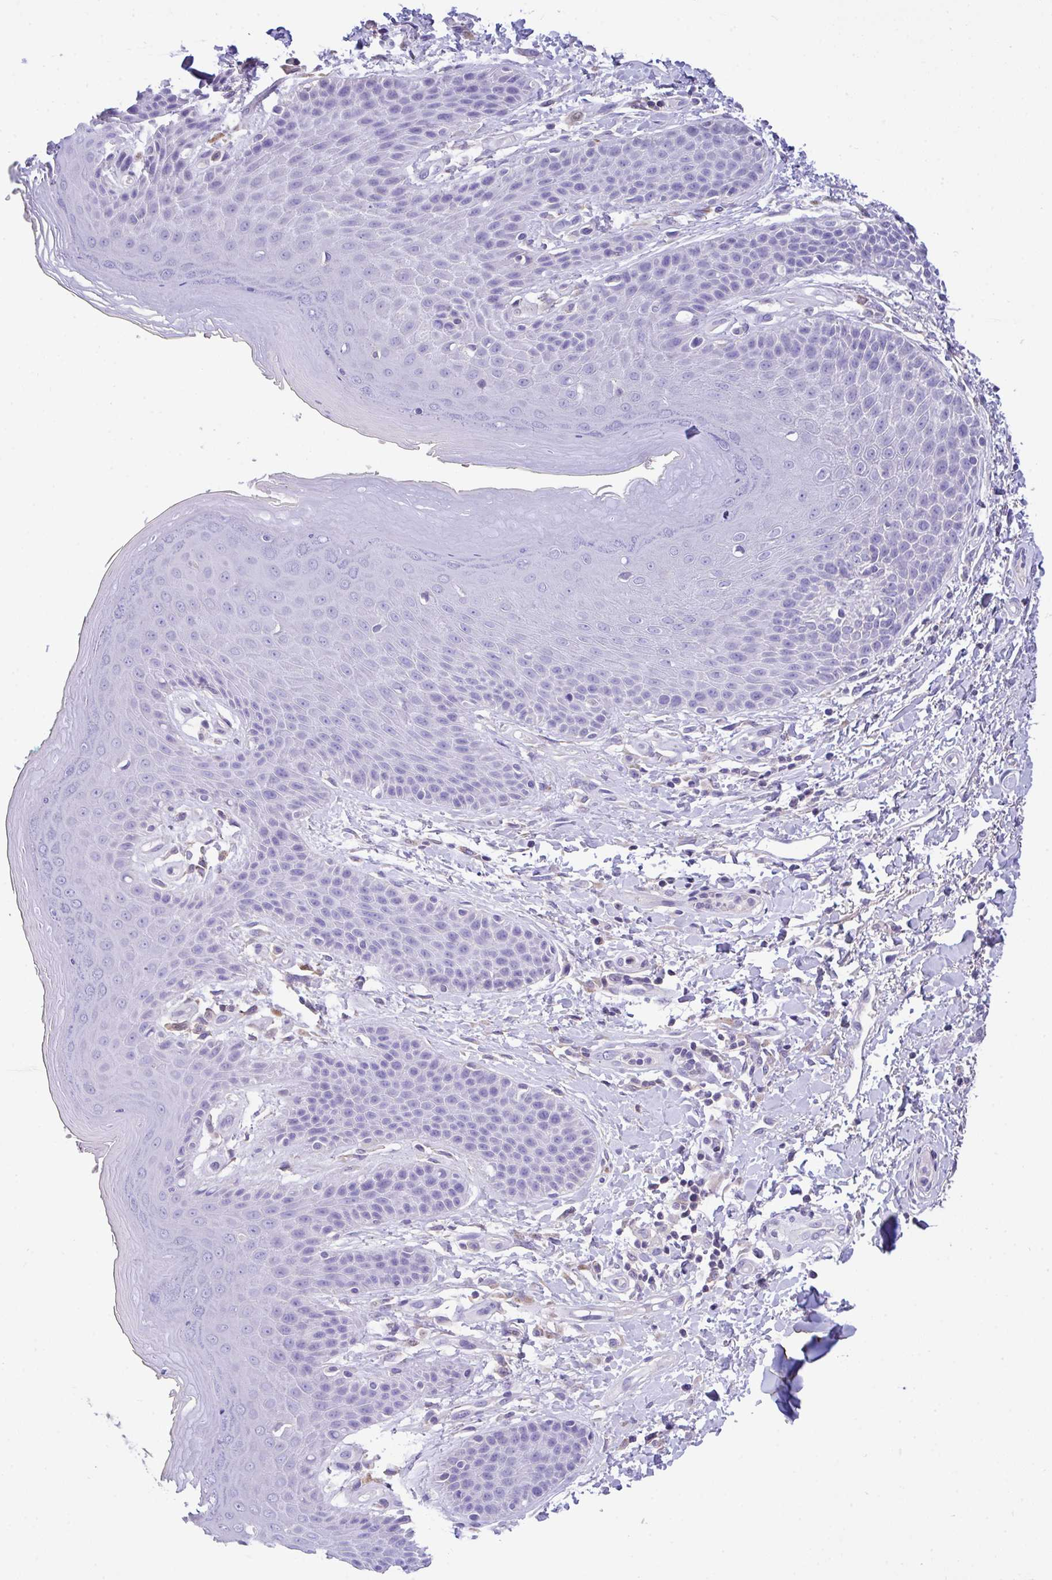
{"staining": {"intensity": "negative", "quantity": "none", "location": "none"}, "tissue": "skin", "cell_type": "Epidermal cells", "image_type": "normal", "snomed": [{"axis": "morphology", "description": "Normal tissue, NOS"}, {"axis": "topography", "description": "Peripheral nerve tissue"}], "caption": "A high-resolution photomicrograph shows IHC staining of normal skin, which reveals no significant expression in epidermal cells.", "gene": "CA10", "patient": {"sex": "male", "age": 51}}